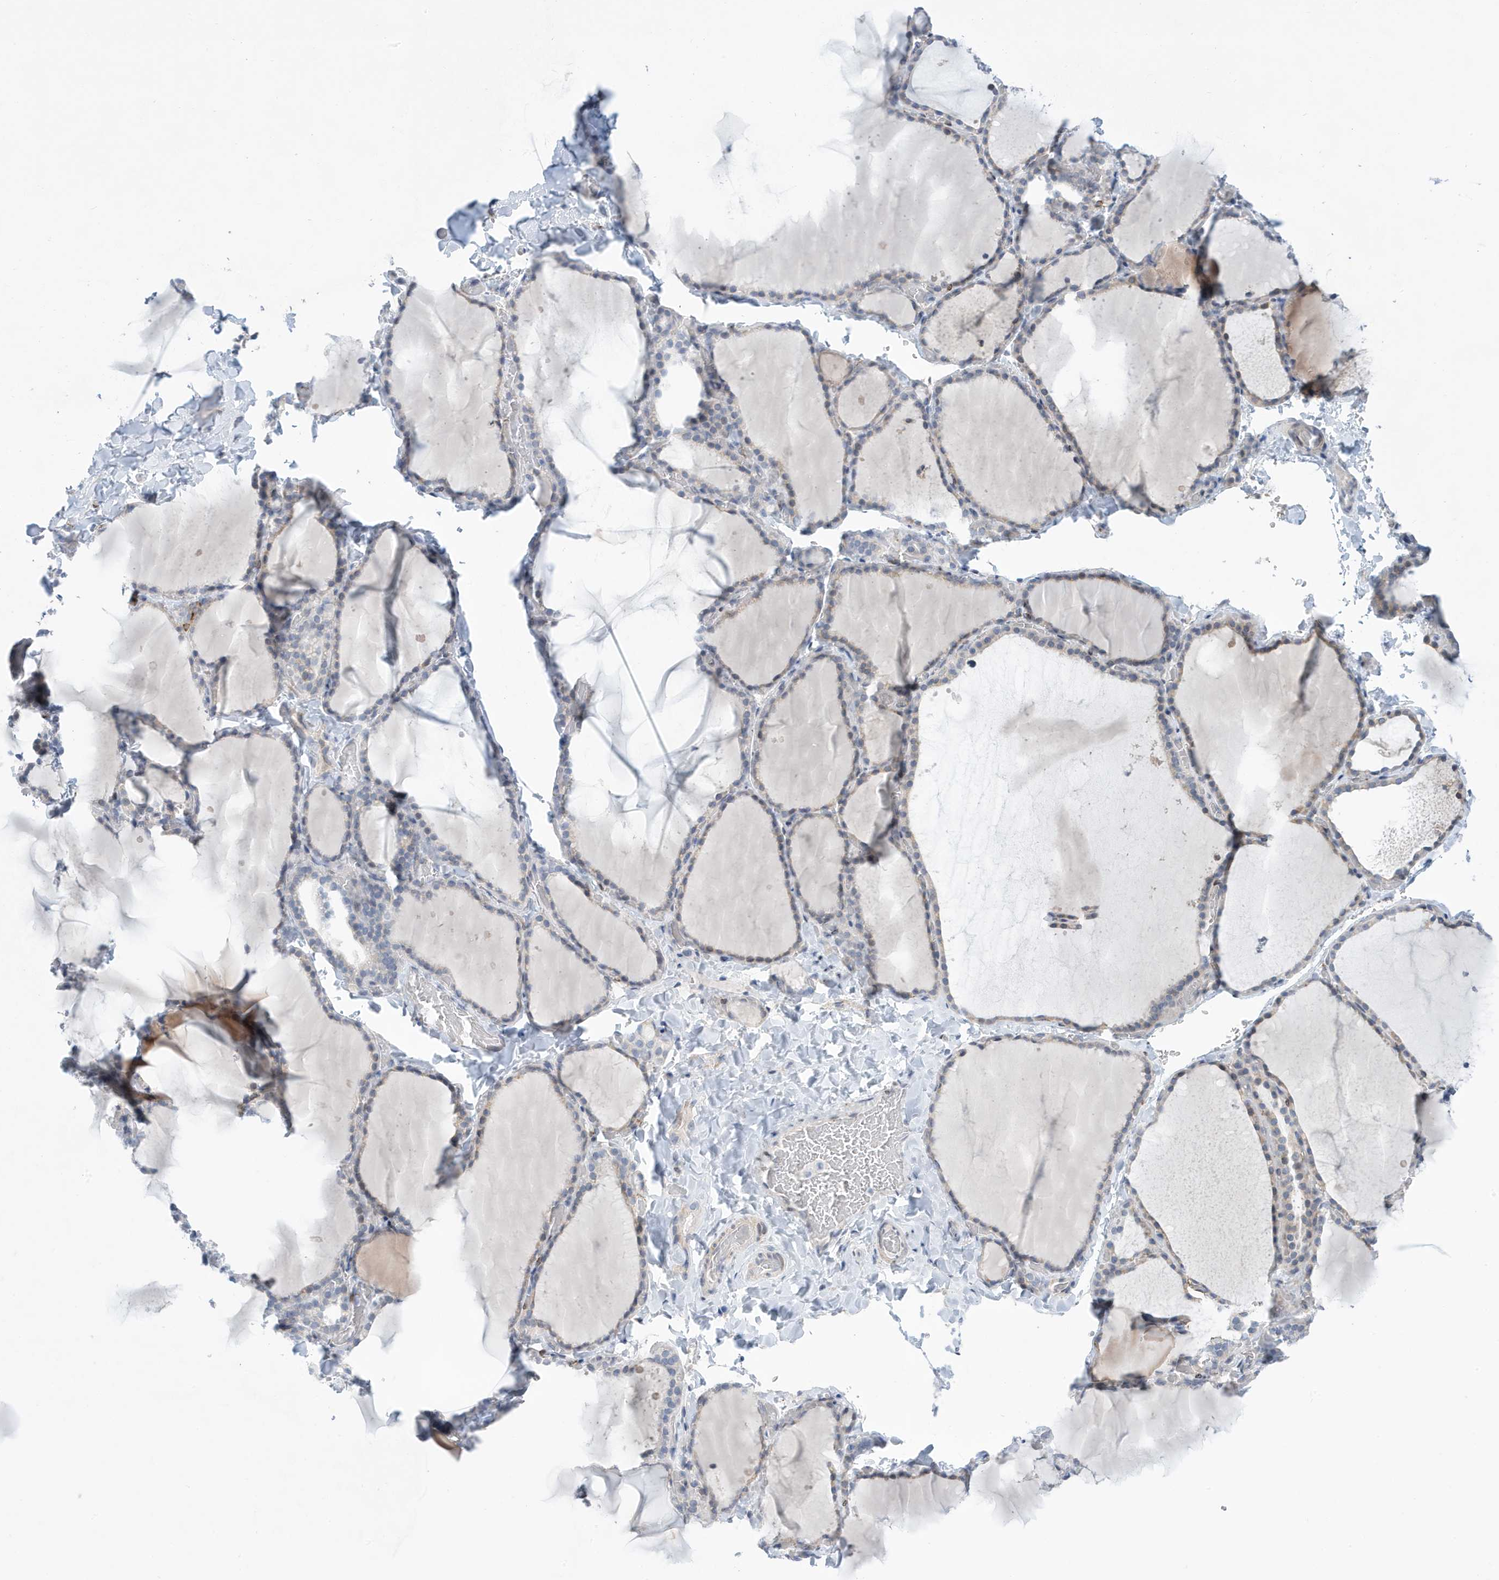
{"staining": {"intensity": "negative", "quantity": "none", "location": "none"}, "tissue": "thyroid gland", "cell_type": "Glandular cells", "image_type": "normal", "snomed": [{"axis": "morphology", "description": "Normal tissue, NOS"}, {"axis": "topography", "description": "Thyroid gland"}], "caption": "Histopathology image shows no significant protein staining in glandular cells of normal thyroid gland. (DAB (3,3'-diaminobenzidine) IHC with hematoxylin counter stain).", "gene": "SEMA3F", "patient": {"sex": "female", "age": 22}}